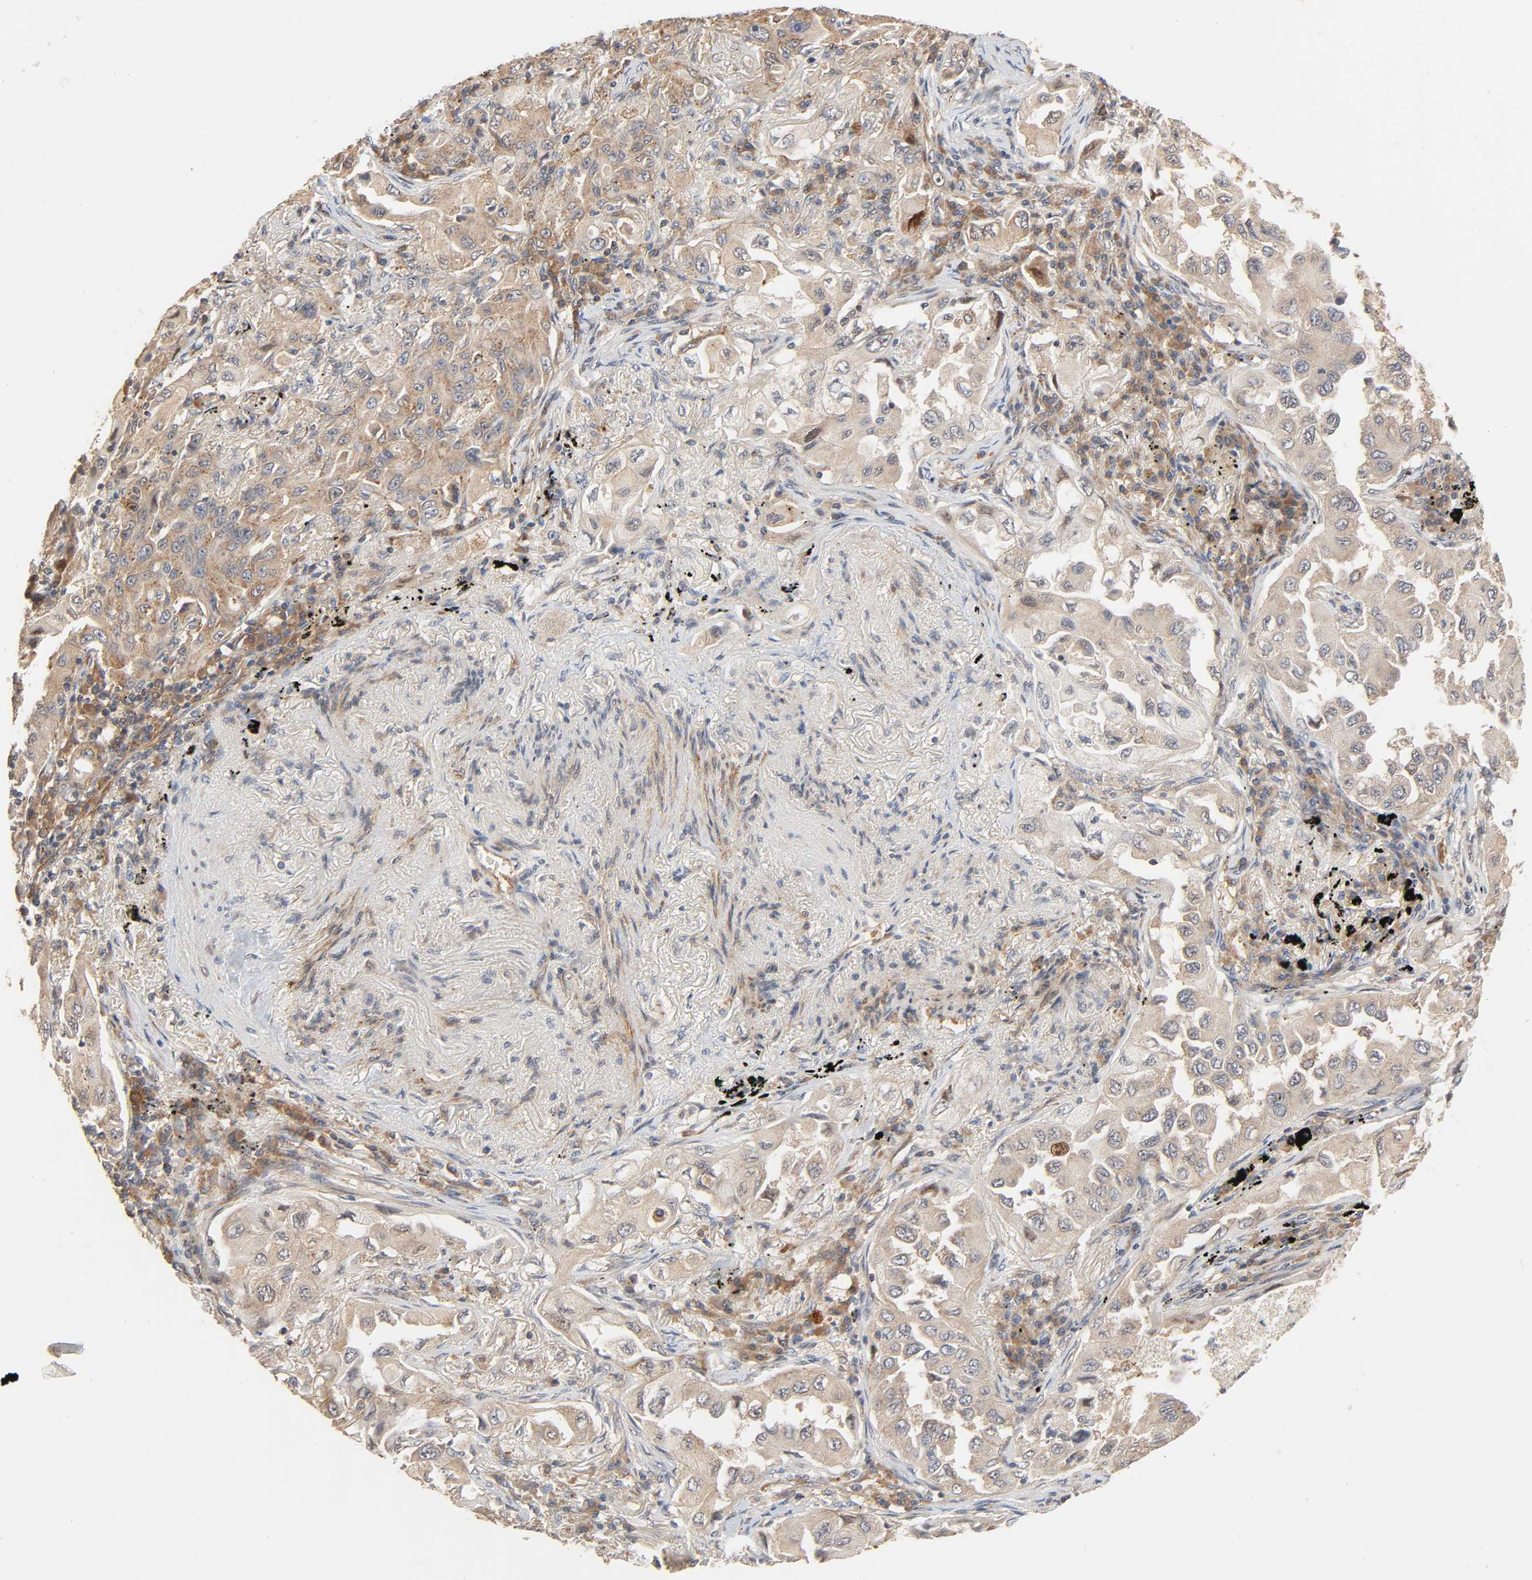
{"staining": {"intensity": "moderate", "quantity": ">75%", "location": "cytoplasmic/membranous"}, "tissue": "lung cancer", "cell_type": "Tumor cells", "image_type": "cancer", "snomed": [{"axis": "morphology", "description": "Adenocarcinoma, NOS"}, {"axis": "topography", "description": "Lung"}], "caption": "A high-resolution histopathology image shows immunohistochemistry staining of lung cancer (adenocarcinoma), which reveals moderate cytoplasmic/membranous staining in about >75% of tumor cells.", "gene": "NEMF", "patient": {"sex": "female", "age": 65}}